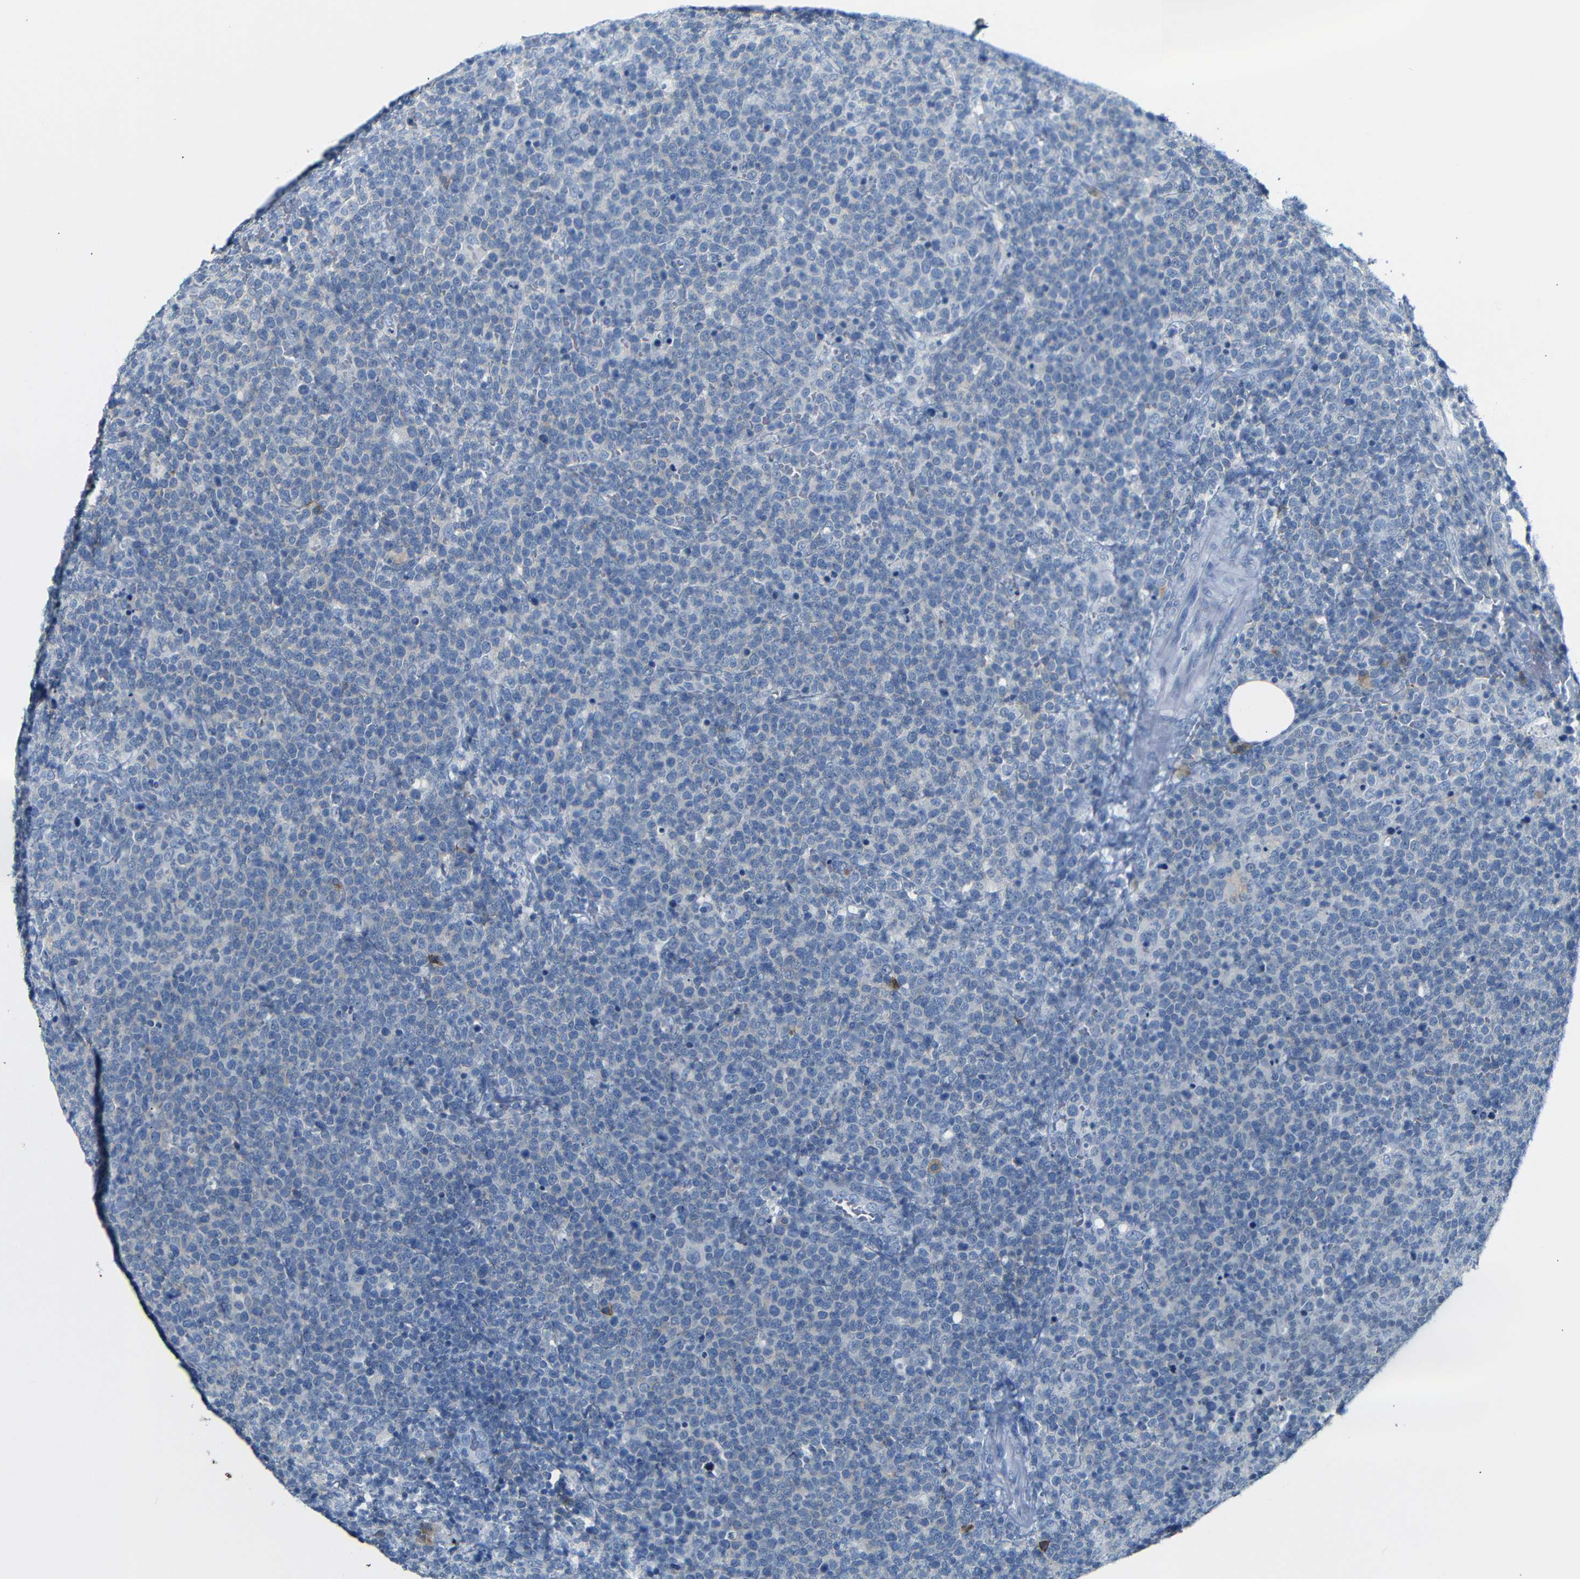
{"staining": {"intensity": "negative", "quantity": "none", "location": "none"}, "tissue": "lymphoma", "cell_type": "Tumor cells", "image_type": "cancer", "snomed": [{"axis": "morphology", "description": "Malignant lymphoma, non-Hodgkin's type, High grade"}, {"axis": "topography", "description": "Lymph node"}], "caption": "Immunohistochemistry photomicrograph of human lymphoma stained for a protein (brown), which shows no staining in tumor cells.", "gene": "FCRL1", "patient": {"sex": "male", "age": 61}}